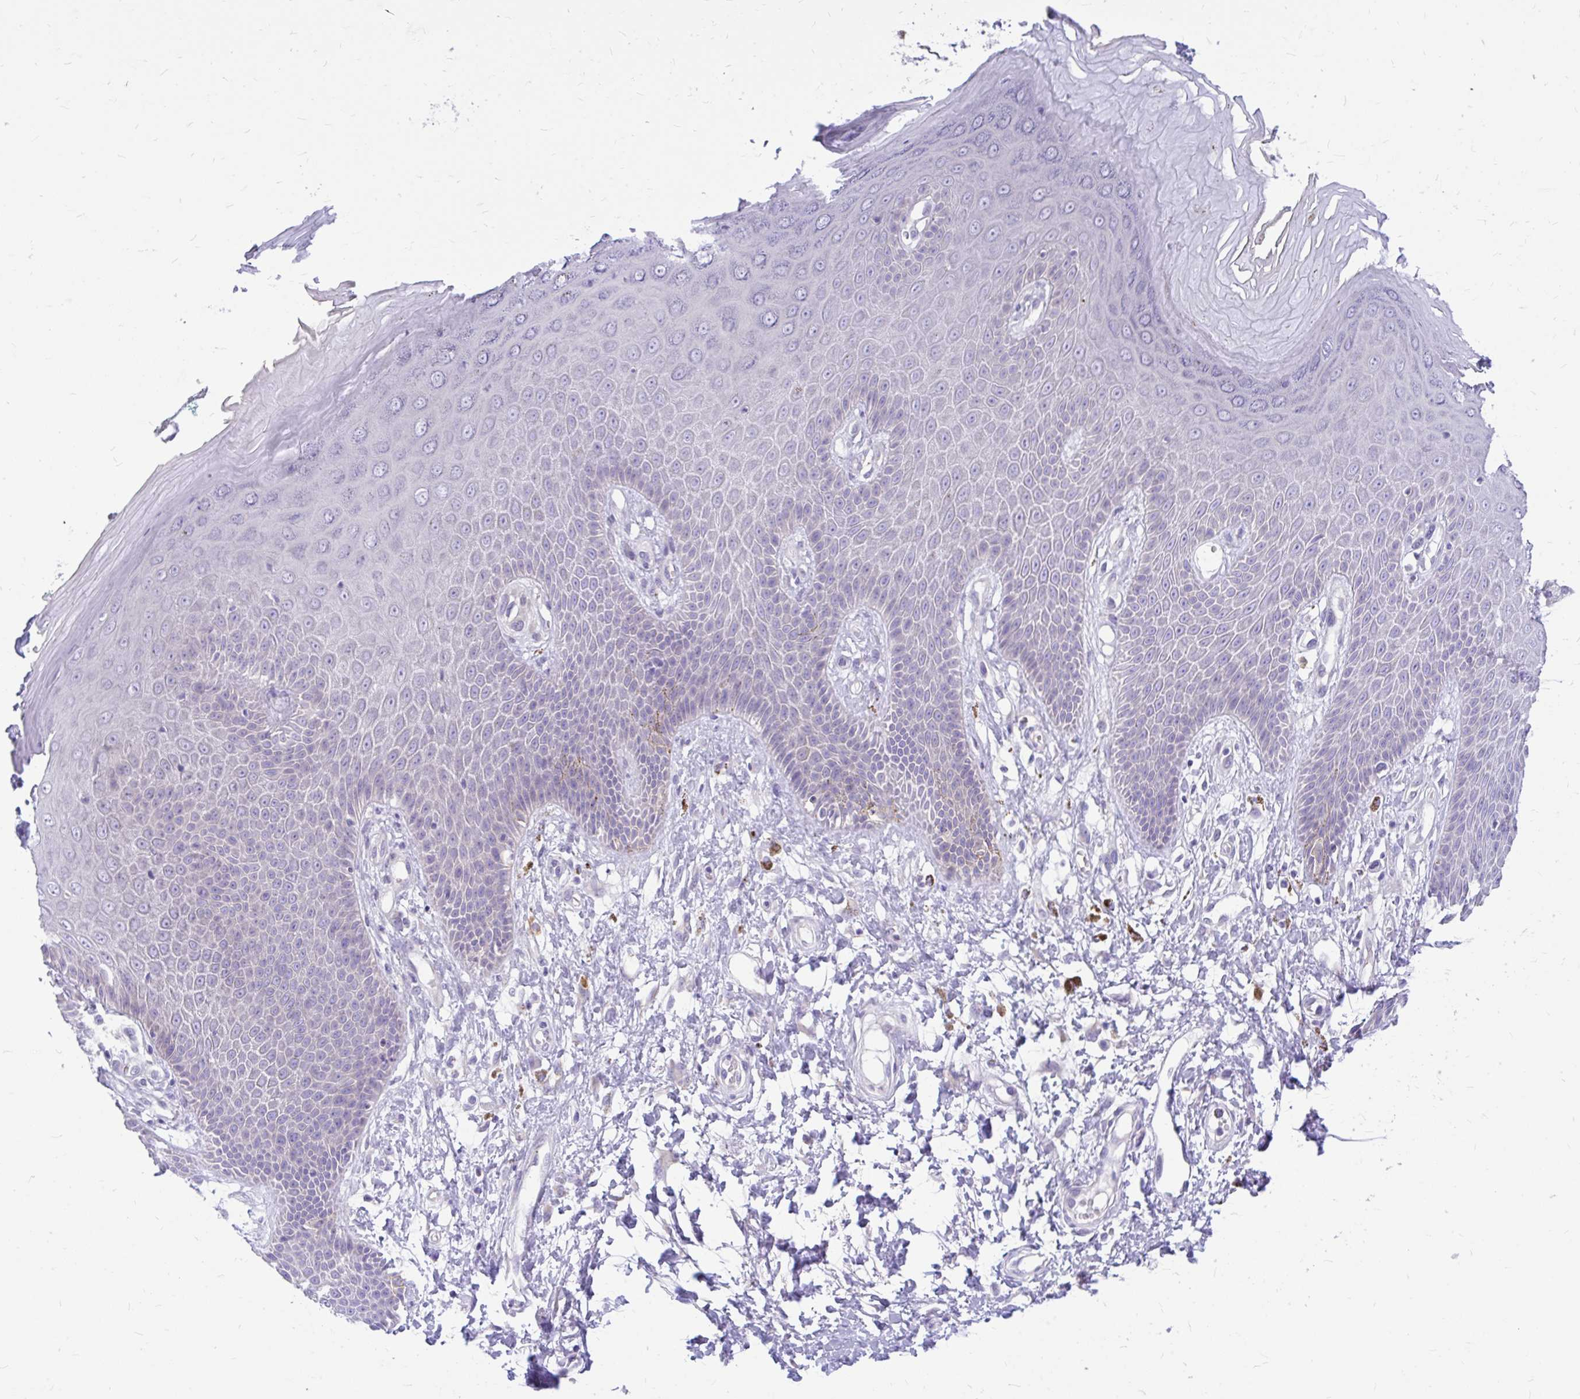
{"staining": {"intensity": "negative", "quantity": "none", "location": "none"}, "tissue": "skin", "cell_type": "Epidermal cells", "image_type": "normal", "snomed": [{"axis": "morphology", "description": "Normal tissue, NOS"}, {"axis": "topography", "description": "Anal"}, {"axis": "topography", "description": "Peripheral nerve tissue"}], "caption": "This micrograph is of unremarkable skin stained with immunohistochemistry to label a protein in brown with the nuclei are counter-stained blue. There is no staining in epidermal cells. (DAB (3,3'-diaminobenzidine) immunohistochemistry (IHC), high magnification).", "gene": "MAP1LC3A", "patient": {"sex": "male", "age": 78}}